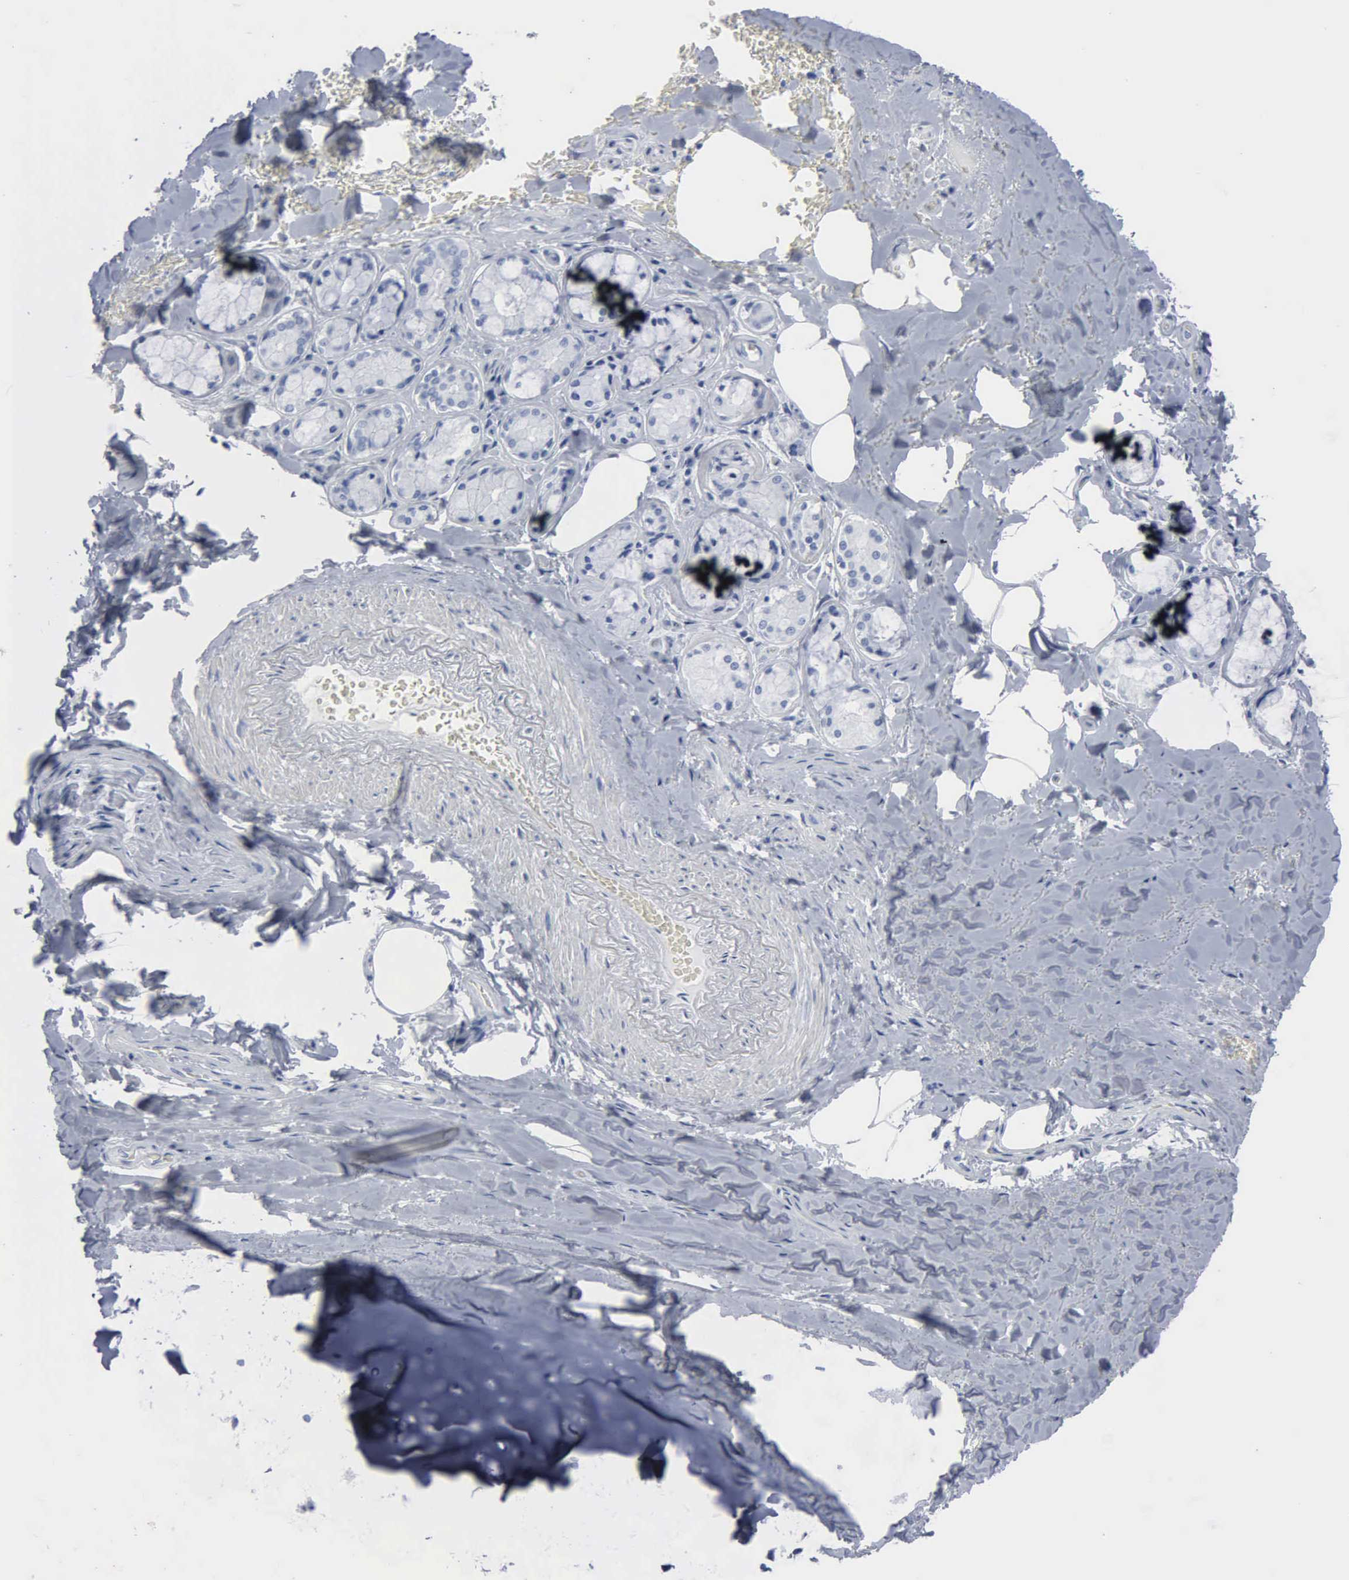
{"staining": {"intensity": "negative", "quantity": "none", "location": "none"}, "tissue": "bronchus", "cell_type": "Respiratory epithelial cells", "image_type": "normal", "snomed": [{"axis": "morphology", "description": "Normal tissue, NOS"}, {"axis": "topography", "description": "Cartilage tissue"}, {"axis": "topography", "description": "Lung"}], "caption": "Immunohistochemistry image of benign bronchus: human bronchus stained with DAB (3,3'-diaminobenzidine) exhibits no significant protein positivity in respiratory epithelial cells. (DAB (3,3'-diaminobenzidine) immunohistochemistry visualized using brightfield microscopy, high magnification).", "gene": "DMD", "patient": {"sex": "male", "age": 65}}